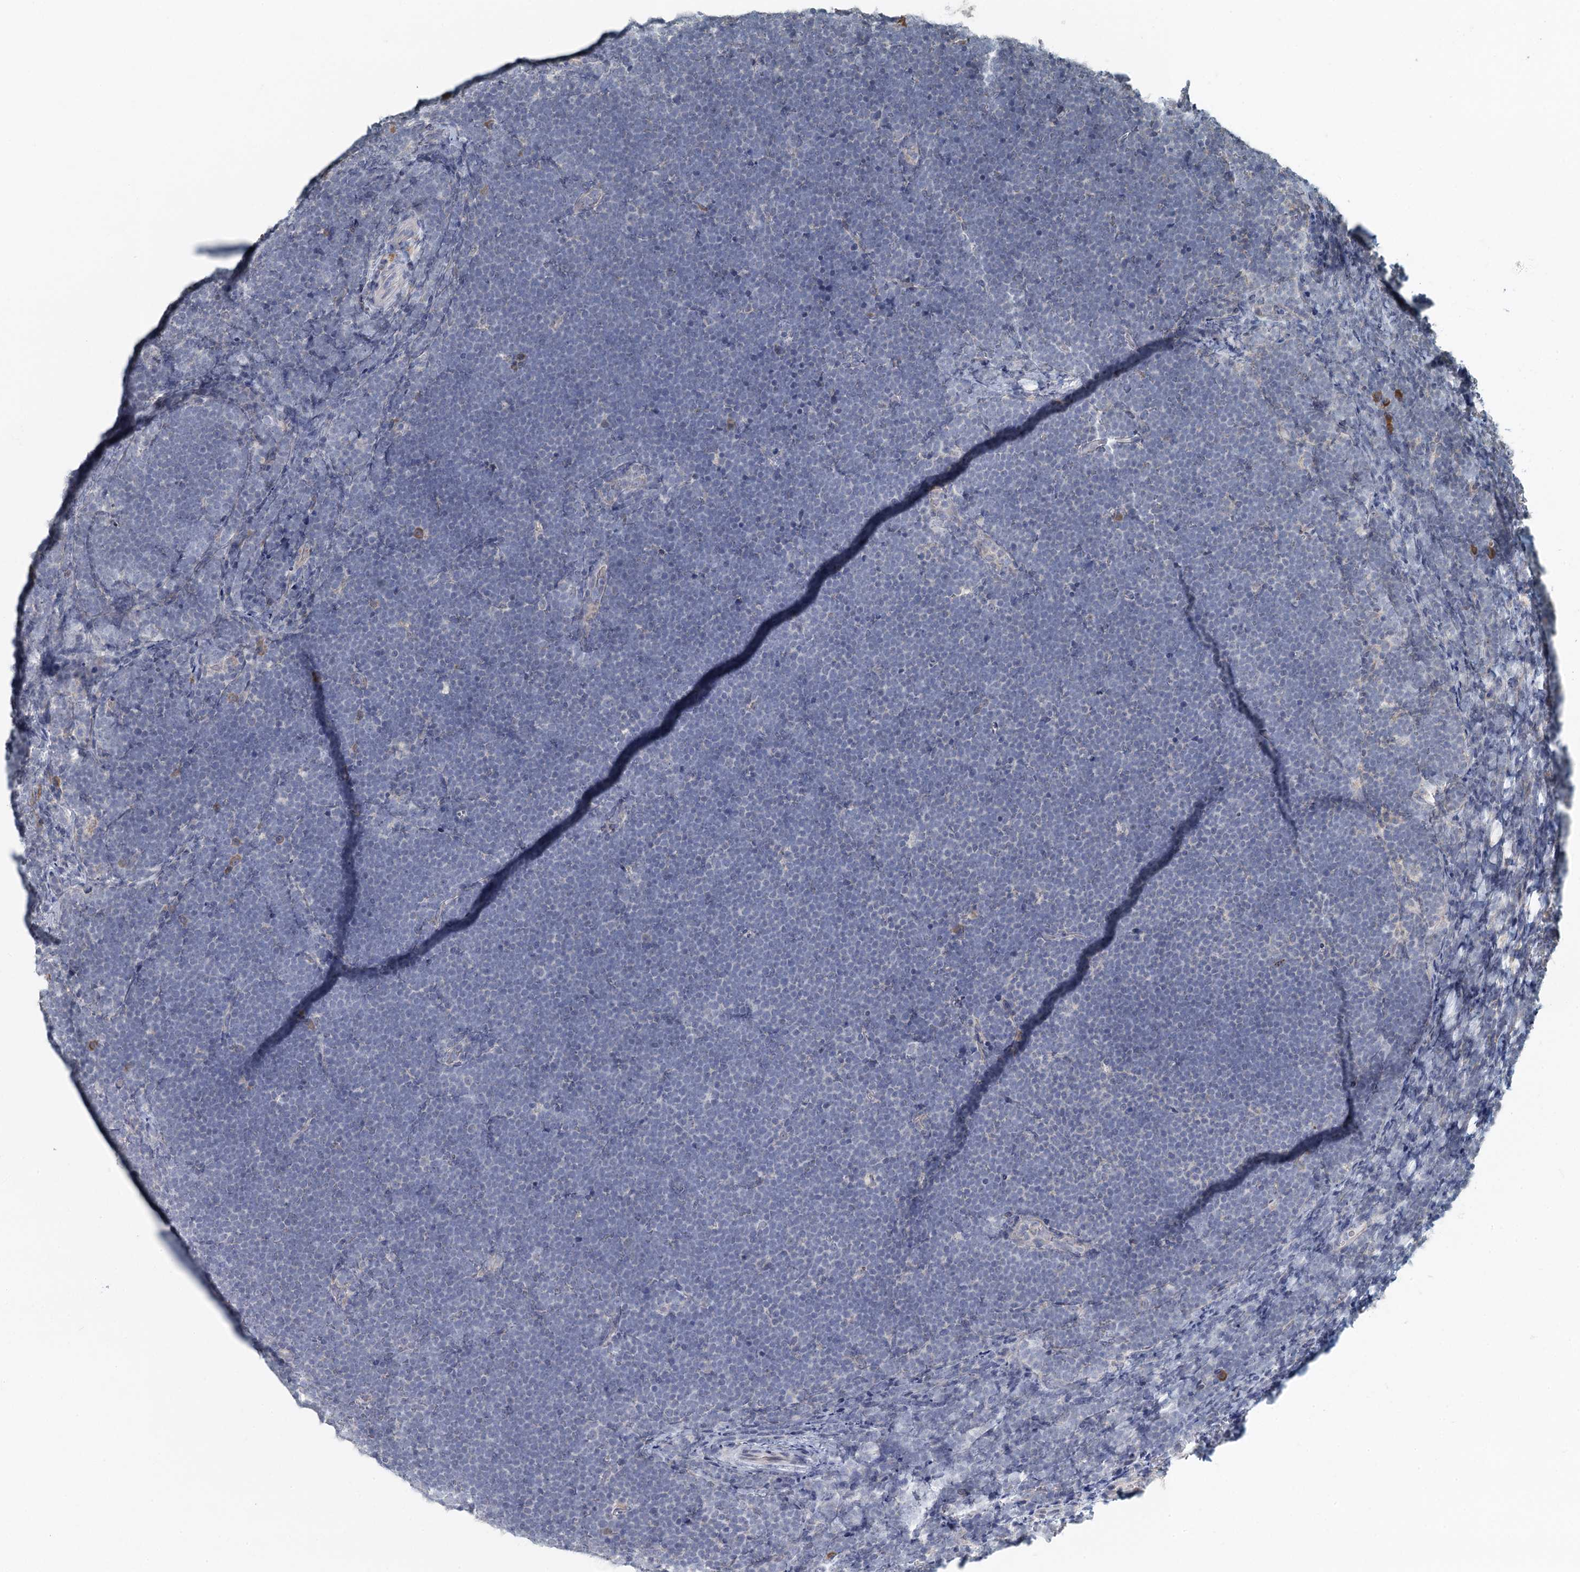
{"staining": {"intensity": "negative", "quantity": "none", "location": "none"}, "tissue": "lymphoma", "cell_type": "Tumor cells", "image_type": "cancer", "snomed": [{"axis": "morphology", "description": "Malignant lymphoma, non-Hodgkin's type, High grade"}, {"axis": "topography", "description": "Lymph node"}], "caption": "IHC image of human malignant lymphoma, non-Hodgkin's type (high-grade) stained for a protein (brown), which demonstrates no positivity in tumor cells. (DAB immunohistochemistry visualized using brightfield microscopy, high magnification).", "gene": "TEX35", "patient": {"sex": "male", "age": 13}}